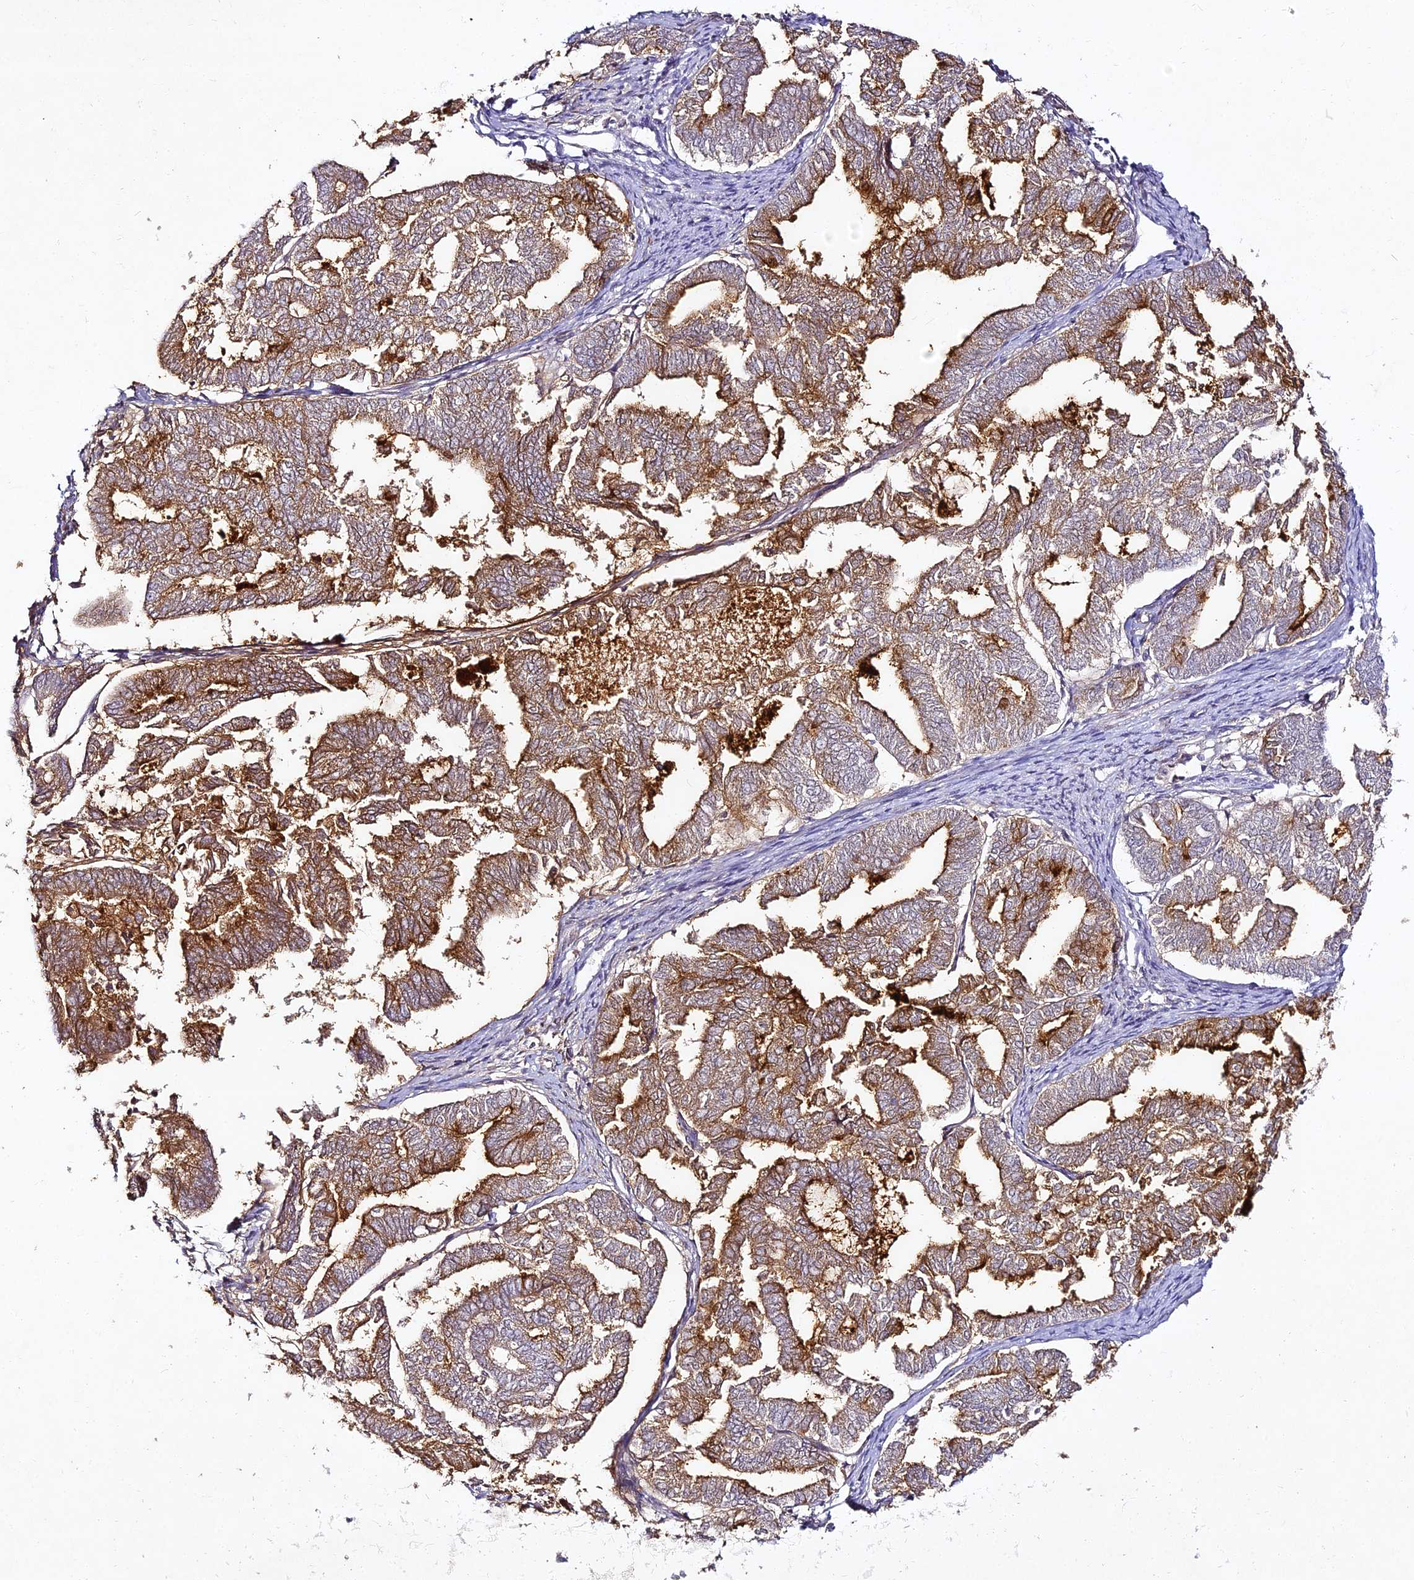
{"staining": {"intensity": "strong", "quantity": "25%-75%", "location": "cytoplasmic/membranous"}, "tissue": "endometrial cancer", "cell_type": "Tumor cells", "image_type": "cancer", "snomed": [{"axis": "morphology", "description": "Adenocarcinoma, NOS"}, {"axis": "topography", "description": "Endometrium"}], "caption": "An IHC histopathology image of neoplastic tissue is shown. Protein staining in brown shows strong cytoplasmic/membranous positivity in adenocarcinoma (endometrial) within tumor cells.", "gene": "ALPG", "patient": {"sex": "female", "age": 79}}